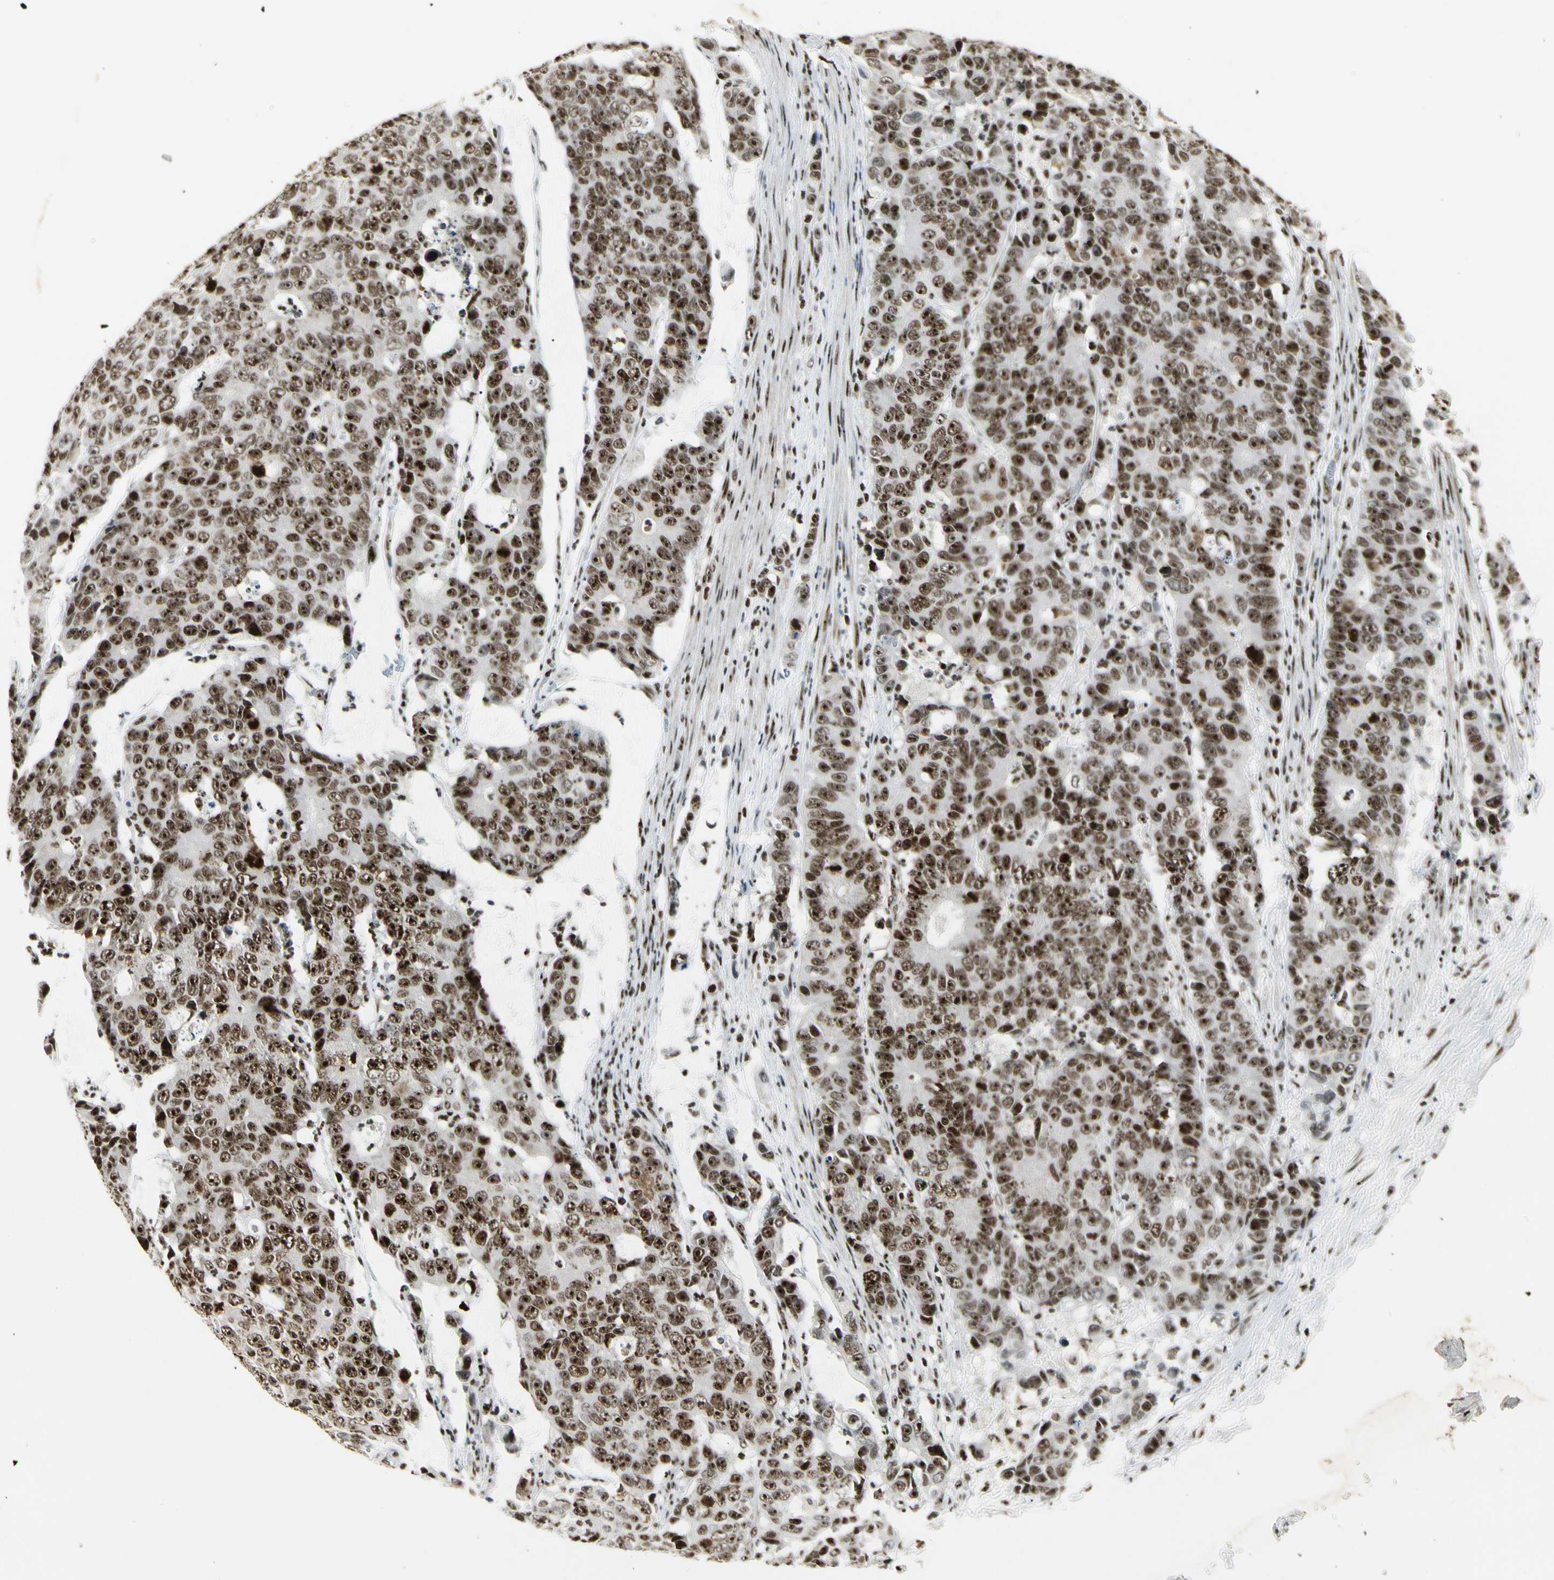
{"staining": {"intensity": "strong", "quantity": ">75%", "location": "nuclear"}, "tissue": "colorectal cancer", "cell_type": "Tumor cells", "image_type": "cancer", "snomed": [{"axis": "morphology", "description": "Adenocarcinoma, NOS"}, {"axis": "topography", "description": "Colon"}], "caption": "Tumor cells display strong nuclear expression in approximately >75% of cells in colorectal cancer (adenocarcinoma).", "gene": "UBTF", "patient": {"sex": "female", "age": 86}}